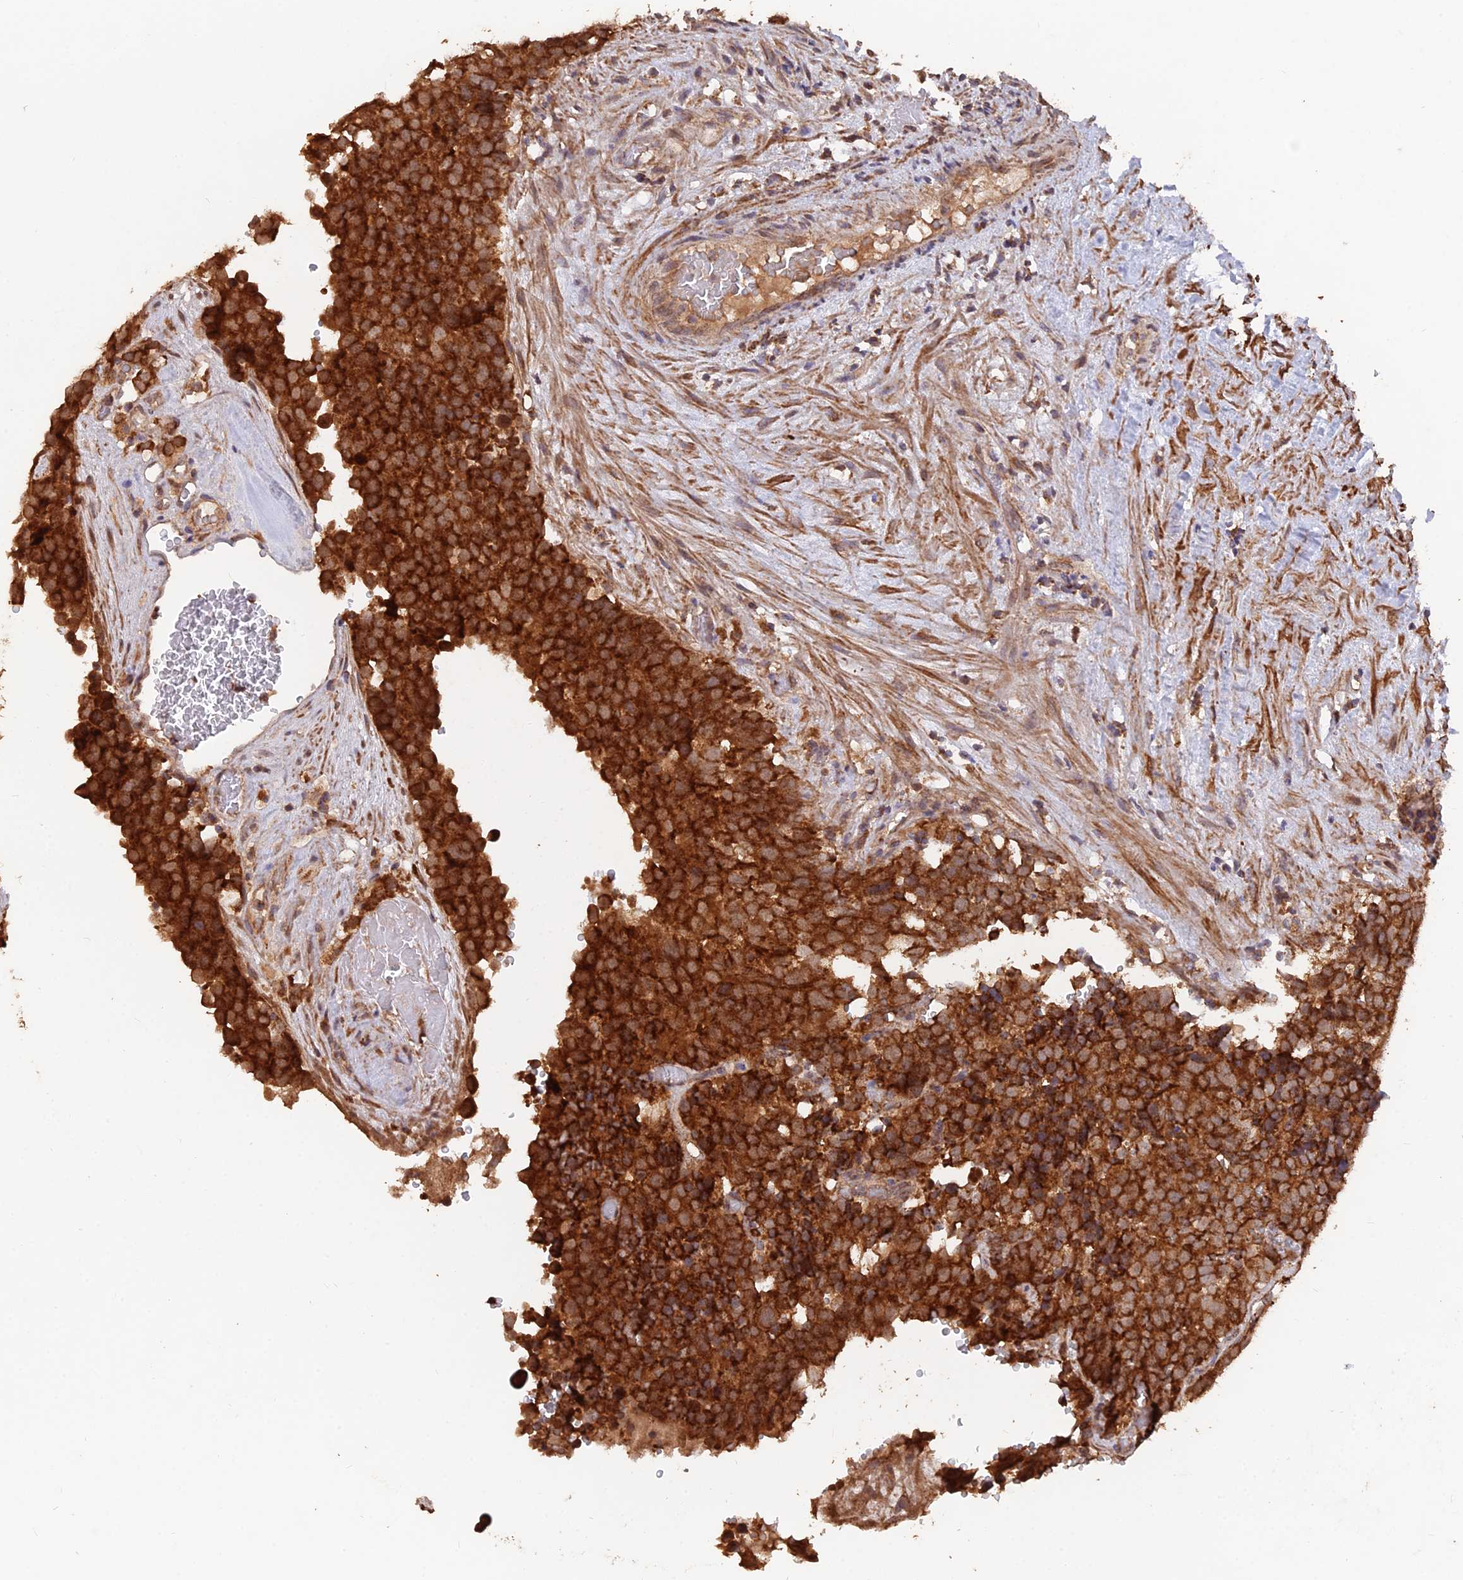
{"staining": {"intensity": "strong", "quantity": ">75%", "location": "cytoplasmic/membranous"}, "tissue": "testis cancer", "cell_type": "Tumor cells", "image_type": "cancer", "snomed": [{"axis": "morphology", "description": "Seminoma, NOS"}, {"axis": "topography", "description": "Testis"}], "caption": "DAB immunohistochemical staining of testis cancer (seminoma) exhibits strong cytoplasmic/membranous protein expression in approximately >75% of tumor cells.", "gene": "IFT22", "patient": {"sex": "male", "age": 71}}